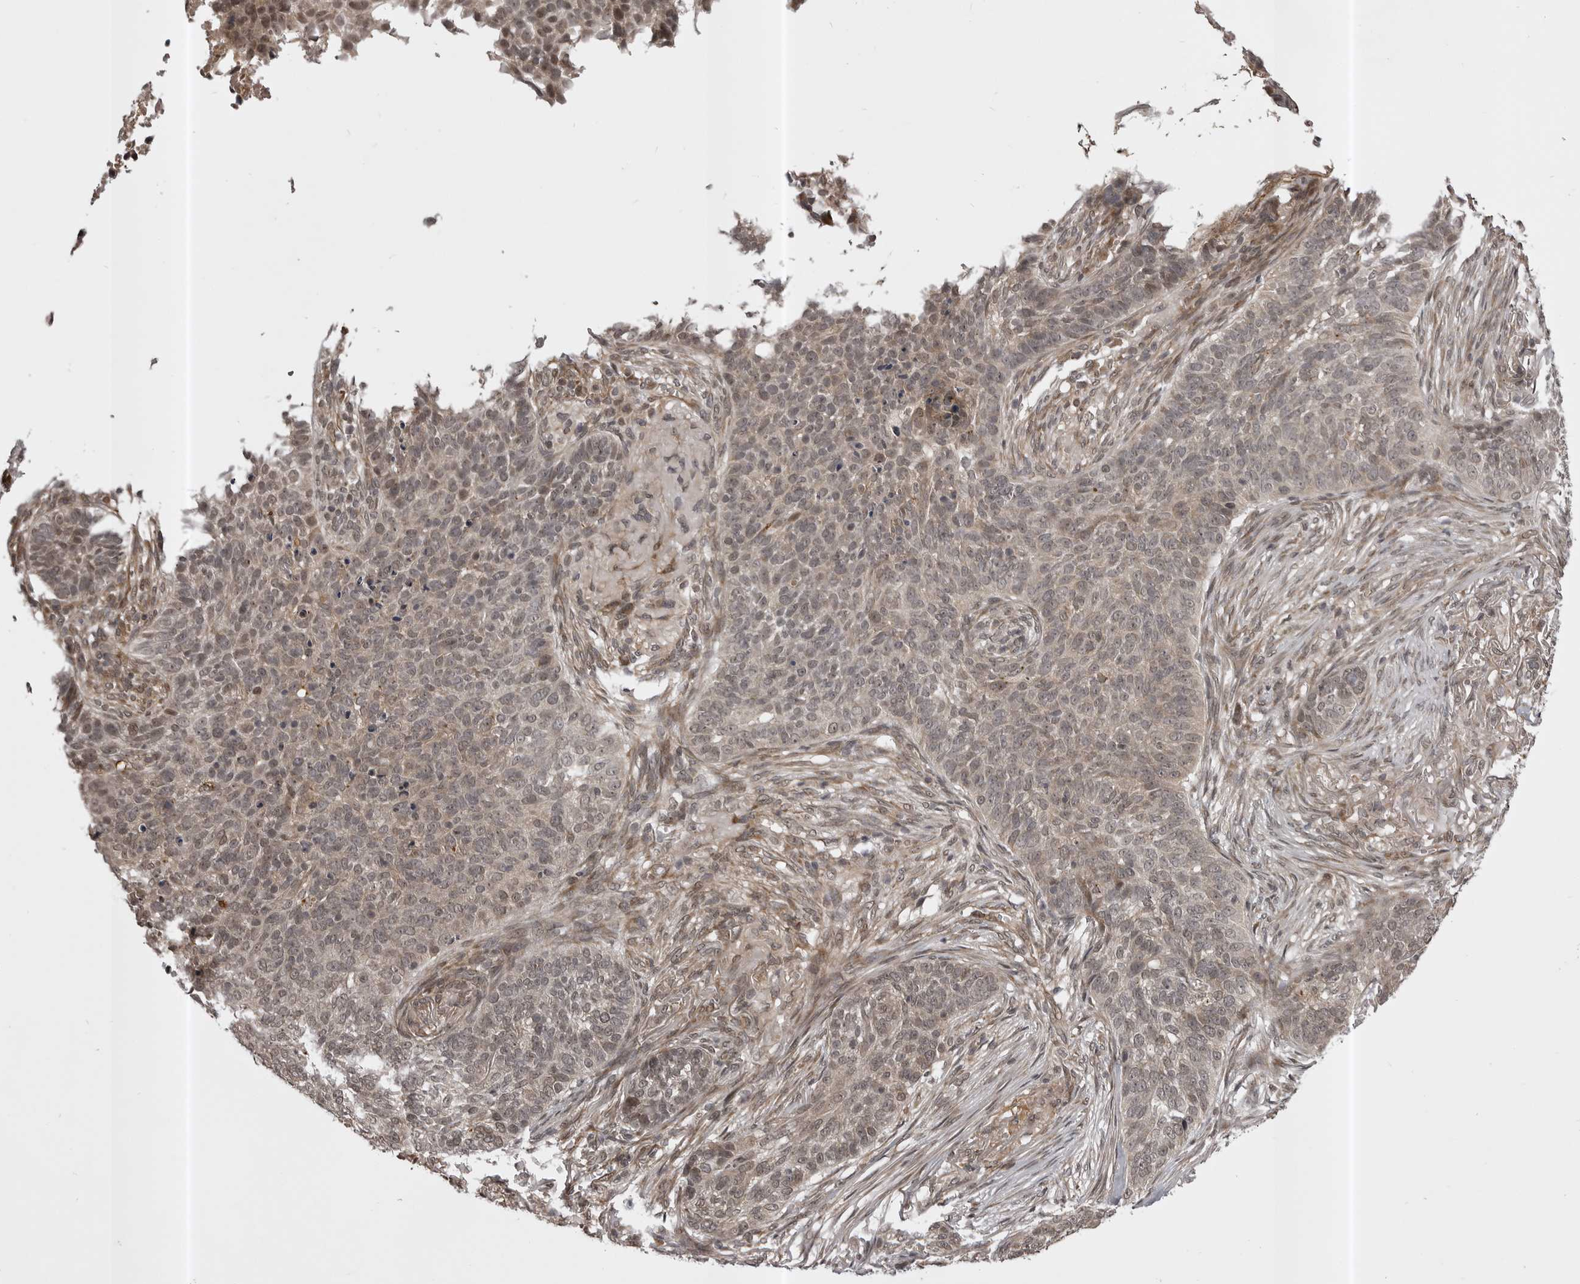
{"staining": {"intensity": "weak", "quantity": "25%-75%", "location": "cytoplasmic/membranous,nuclear"}, "tissue": "skin cancer", "cell_type": "Tumor cells", "image_type": "cancer", "snomed": [{"axis": "morphology", "description": "Basal cell carcinoma"}, {"axis": "topography", "description": "Skin"}], "caption": "Protein staining of skin basal cell carcinoma tissue displays weak cytoplasmic/membranous and nuclear staining in approximately 25%-75% of tumor cells.", "gene": "SNX16", "patient": {"sex": "male", "age": 85}}